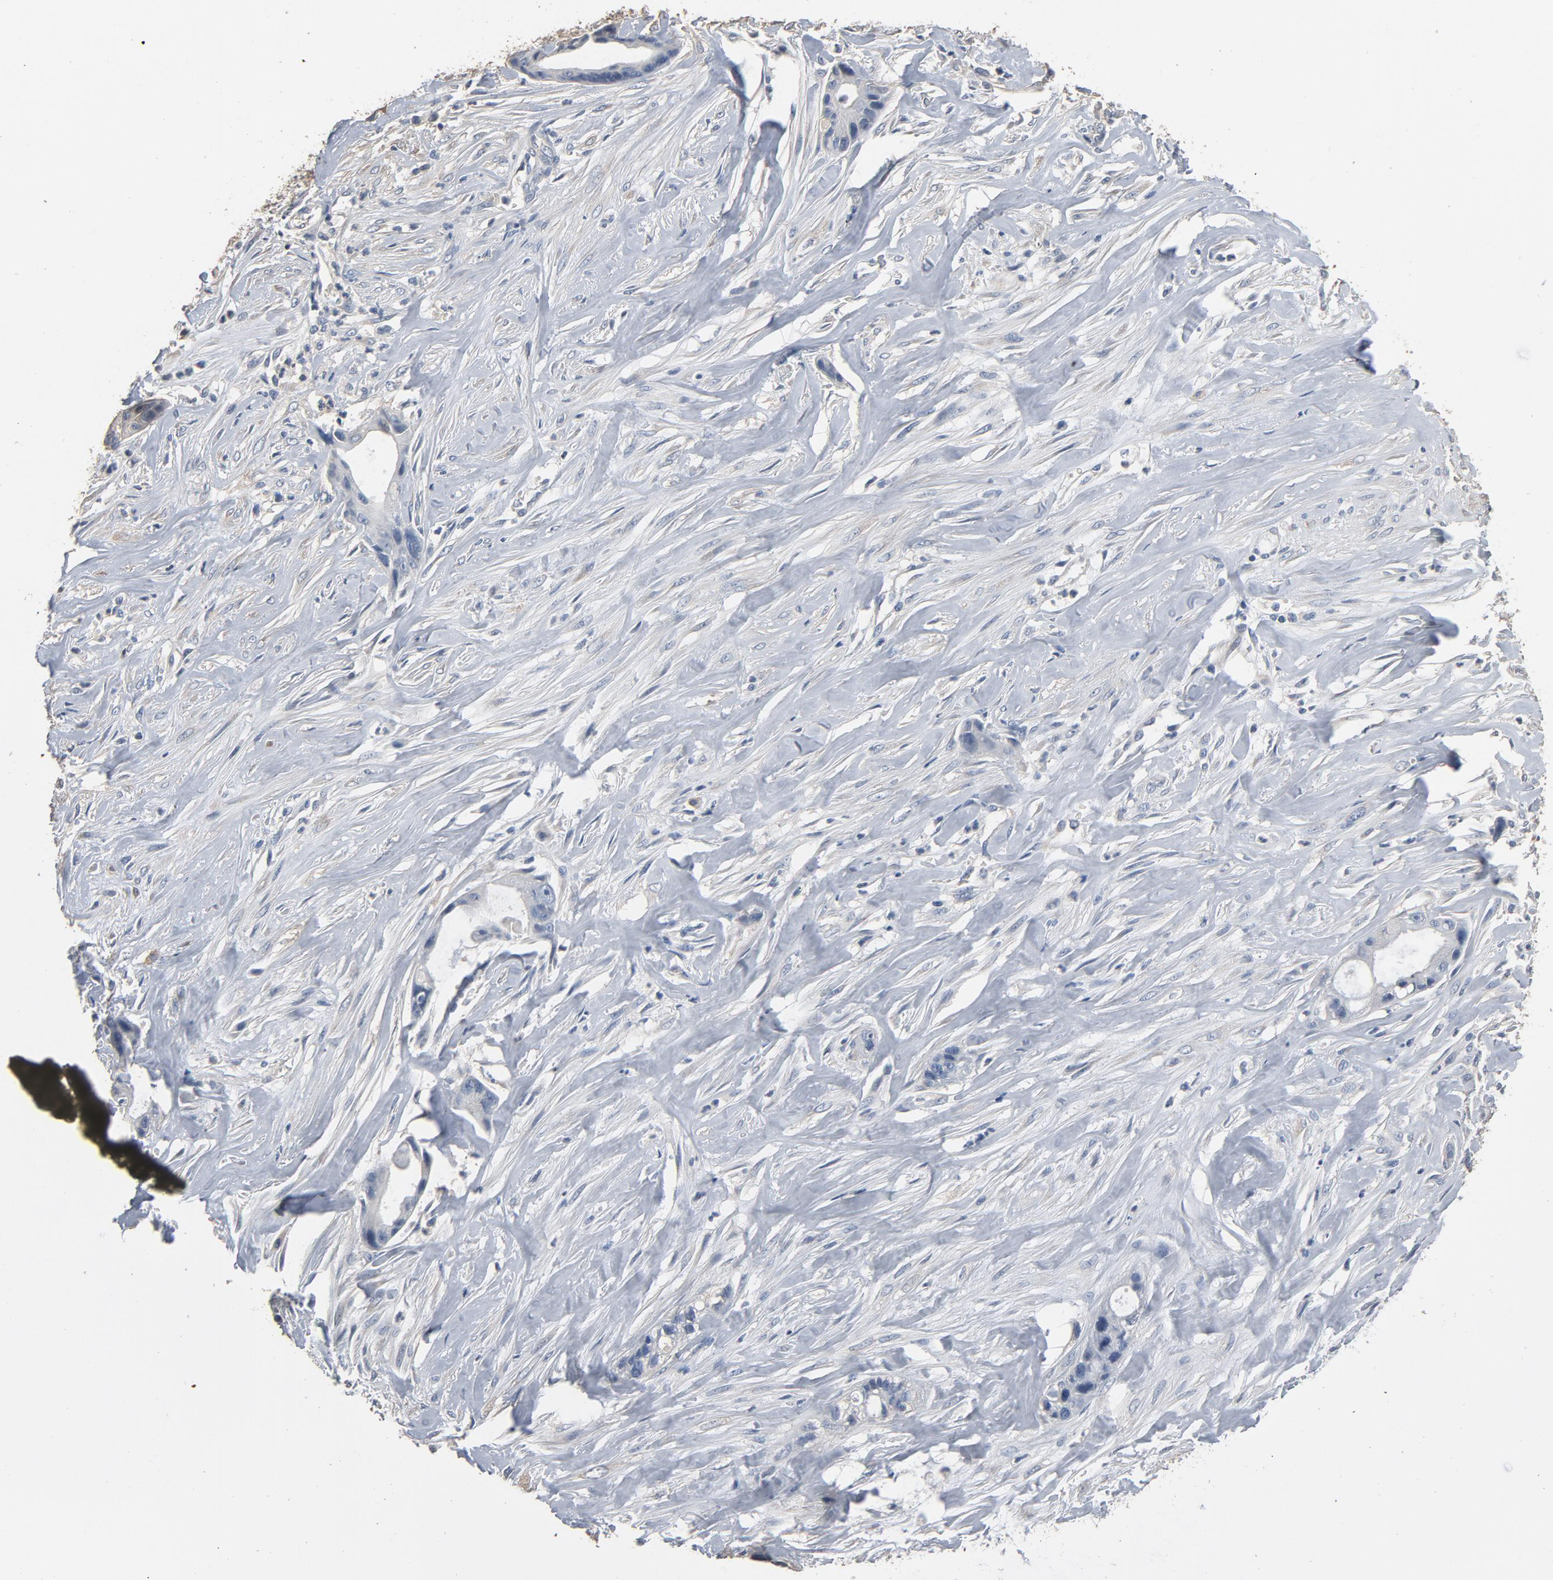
{"staining": {"intensity": "negative", "quantity": "none", "location": "none"}, "tissue": "liver cancer", "cell_type": "Tumor cells", "image_type": "cancer", "snomed": [{"axis": "morphology", "description": "Cholangiocarcinoma"}, {"axis": "topography", "description": "Liver"}], "caption": "Tumor cells show no significant protein staining in liver cholangiocarcinoma.", "gene": "SOX6", "patient": {"sex": "female", "age": 55}}